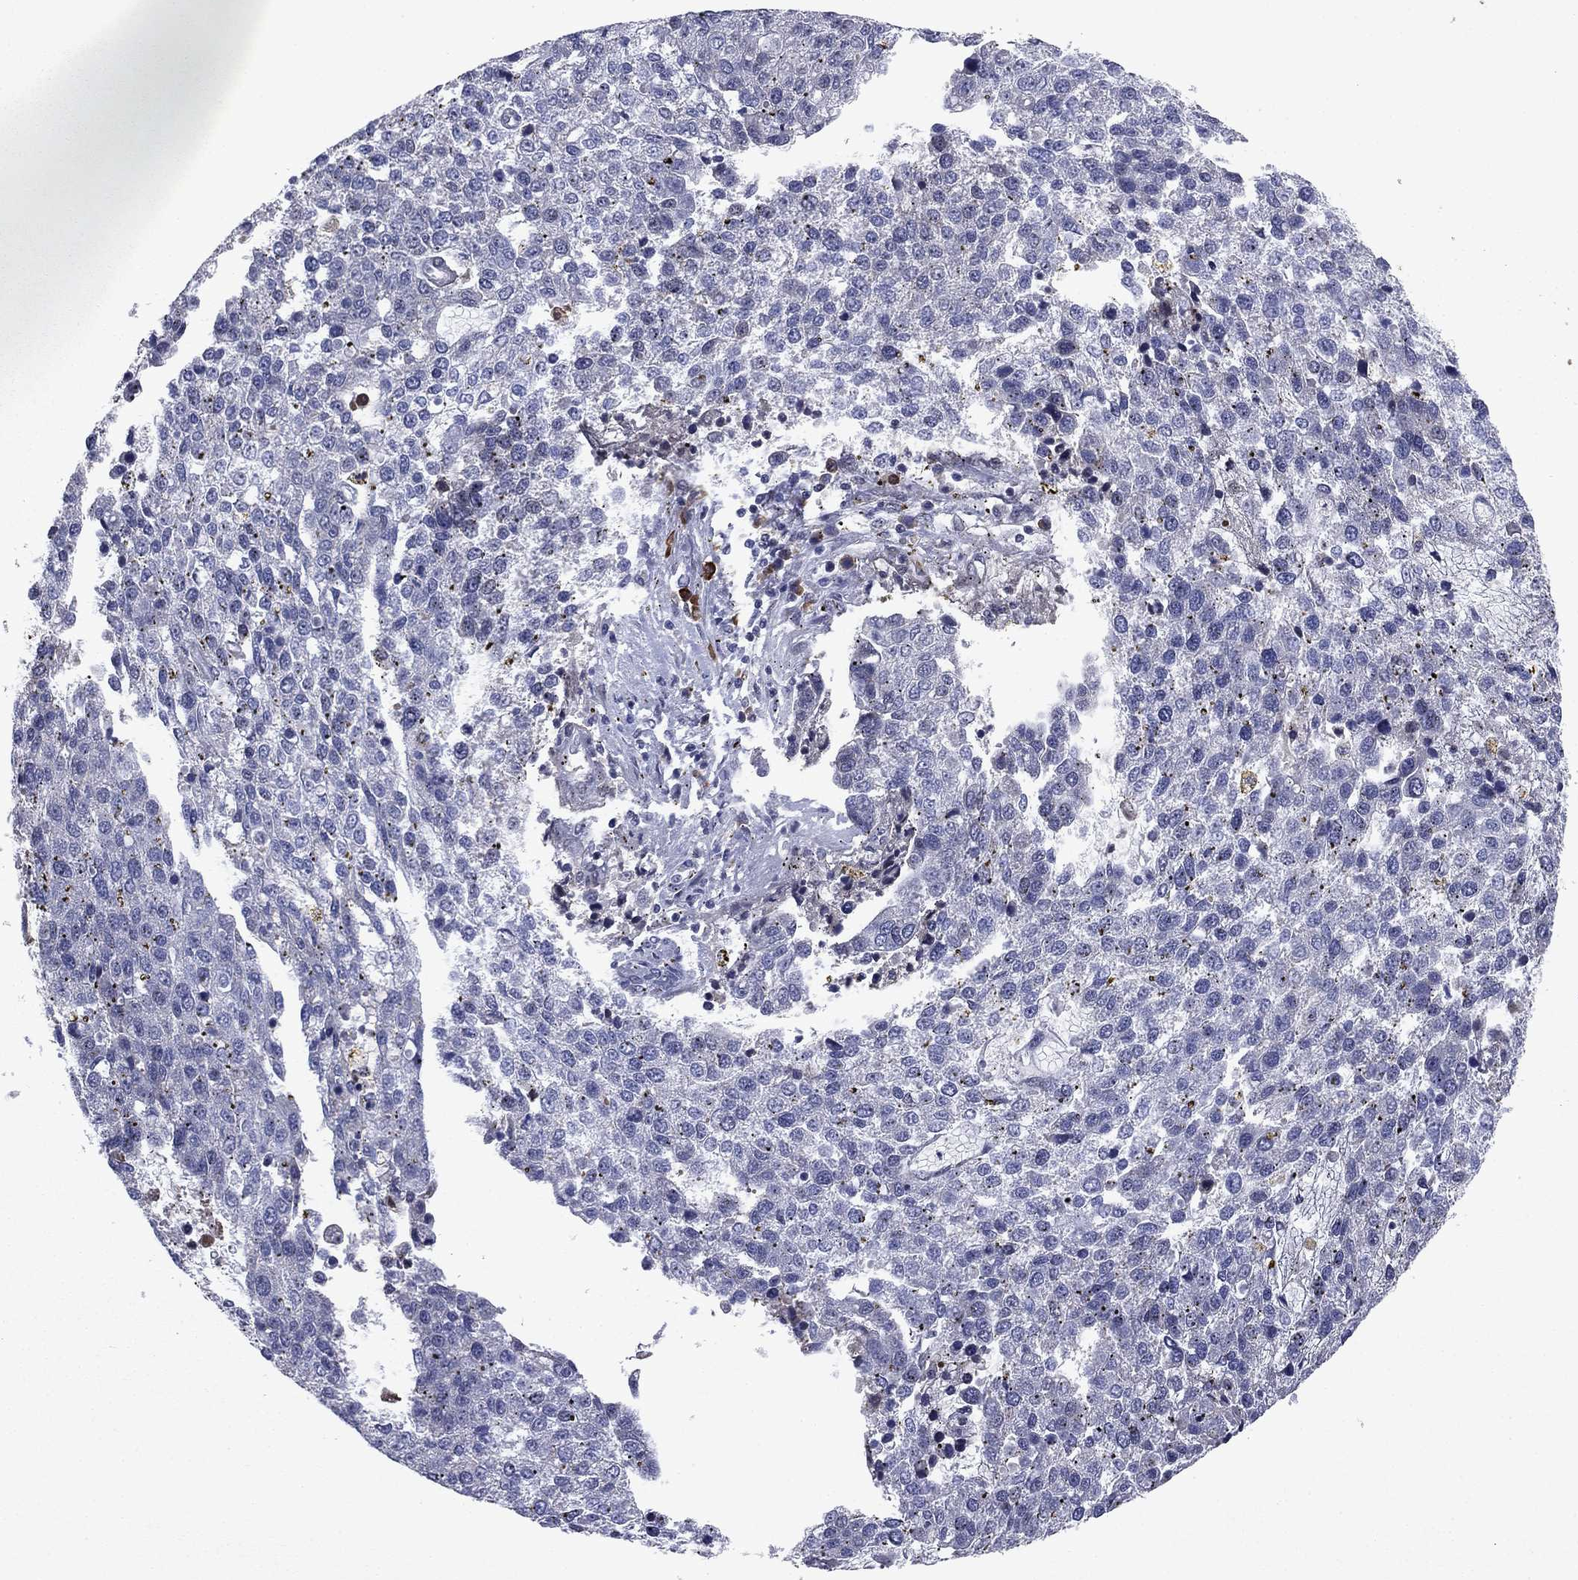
{"staining": {"intensity": "negative", "quantity": "none", "location": "none"}, "tissue": "pancreatic cancer", "cell_type": "Tumor cells", "image_type": "cancer", "snomed": [{"axis": "morphology", "description": "Adenocarcinoma, NOS"}, {"axis": "topography", "description": "Pancreas"}], "caption": "Pancreatic adenocarcinoma was stained to show a protein in brown. There is no significant staining in tumor cells. The staining is performed using DAB (3,3'-diaminobenzidine) brown chromogen with nuclei counter-stained in using hematoxylin.", "gene": "ECM1", "patient": {"sex": "female", "age": 61}}